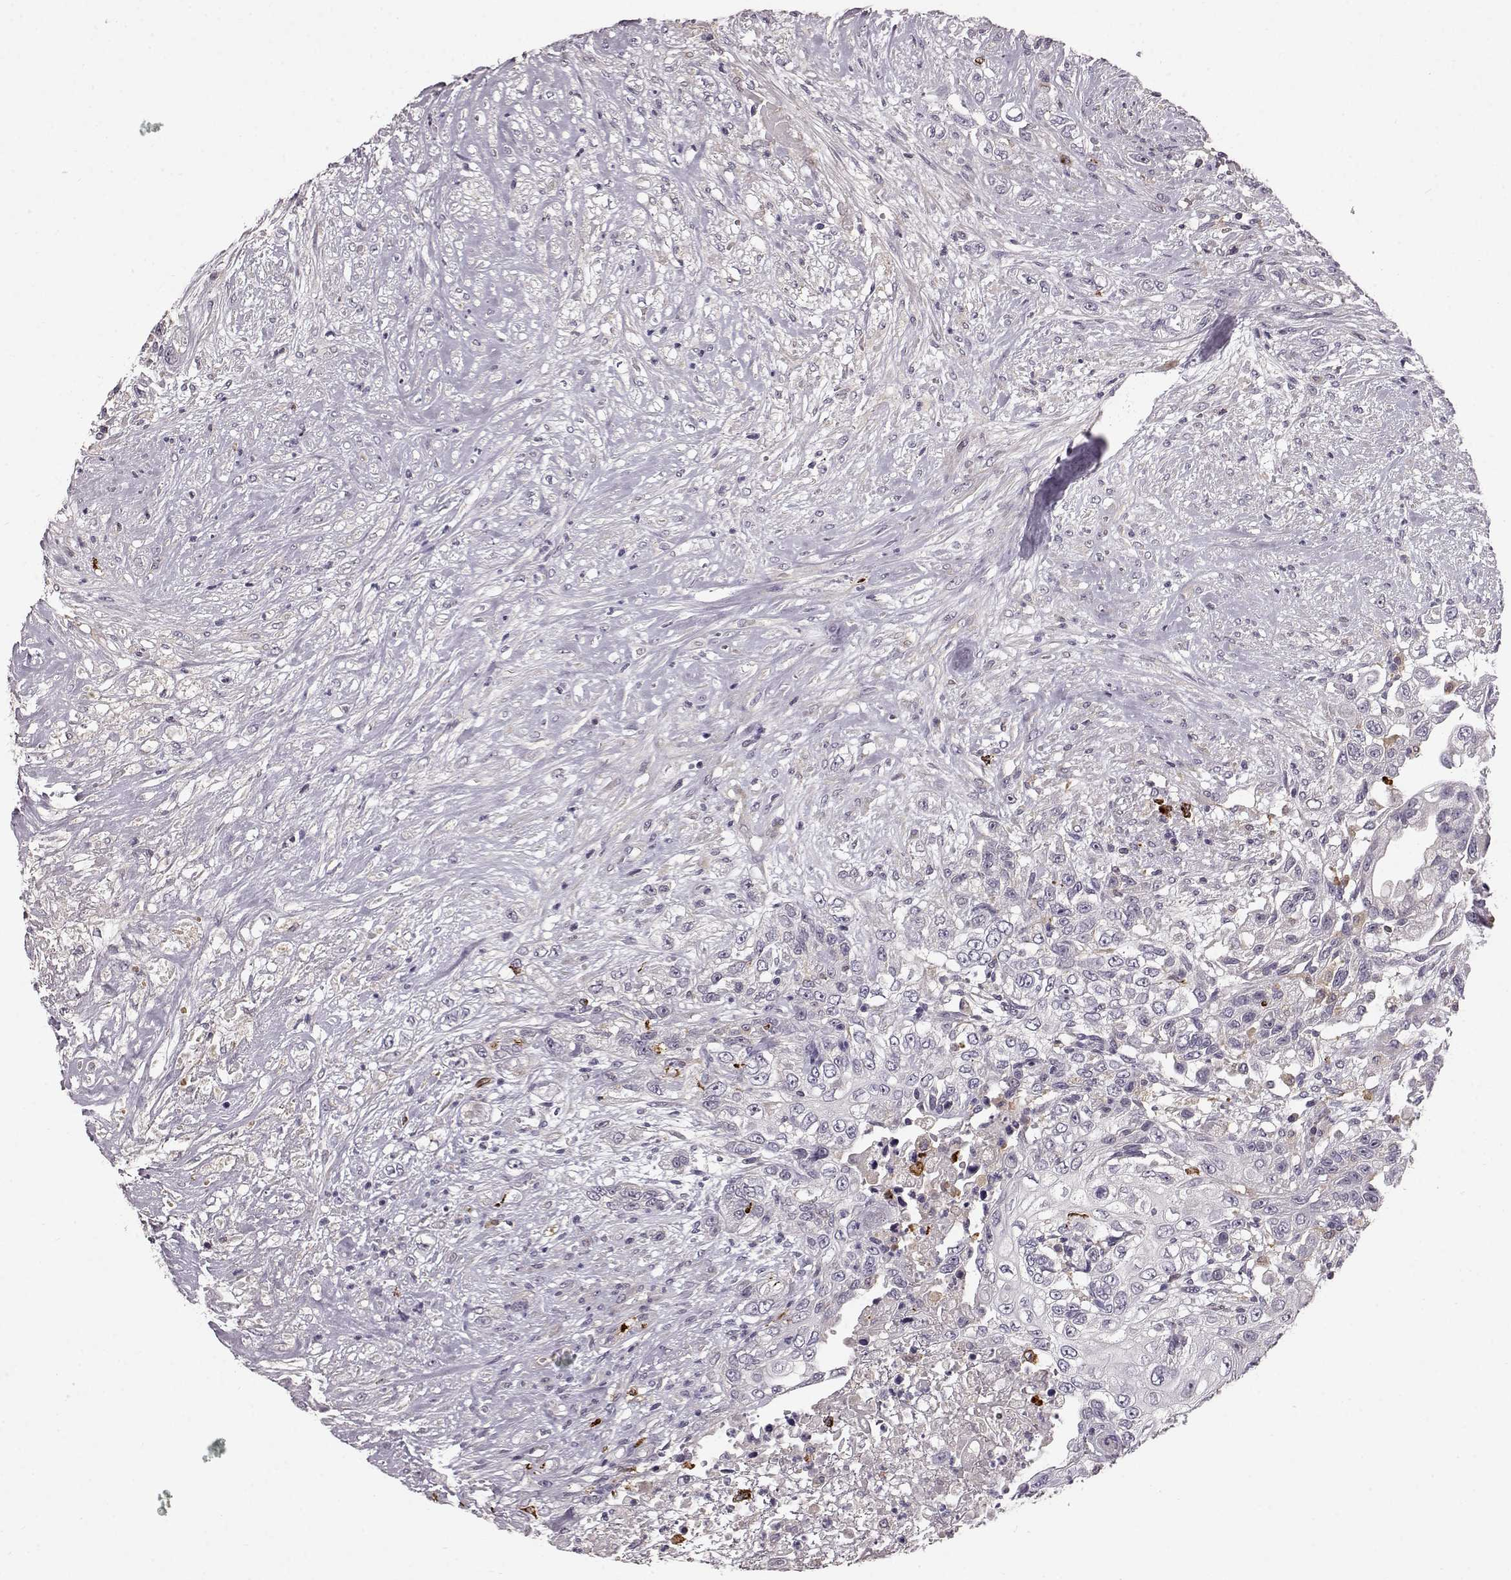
{"staining": {"intensity": "weak", "quantity": "<25%", "location": "cytoplasmic/membranous"}, "tissue": "urothelial cancer", "cell_type": "Tumor cells", "image_type": "cancer", "snomed": [{"axis": "morphology", "description": "Urothelial carcinoma, High grade"}, {"axis": "topography", "description": "Urinary bladder"}], "caption": "There is no significant positivity in tumor cells of urothelial cancer.", "gene": "CCNF", "patient": {"sex": "female", "age": 56}}